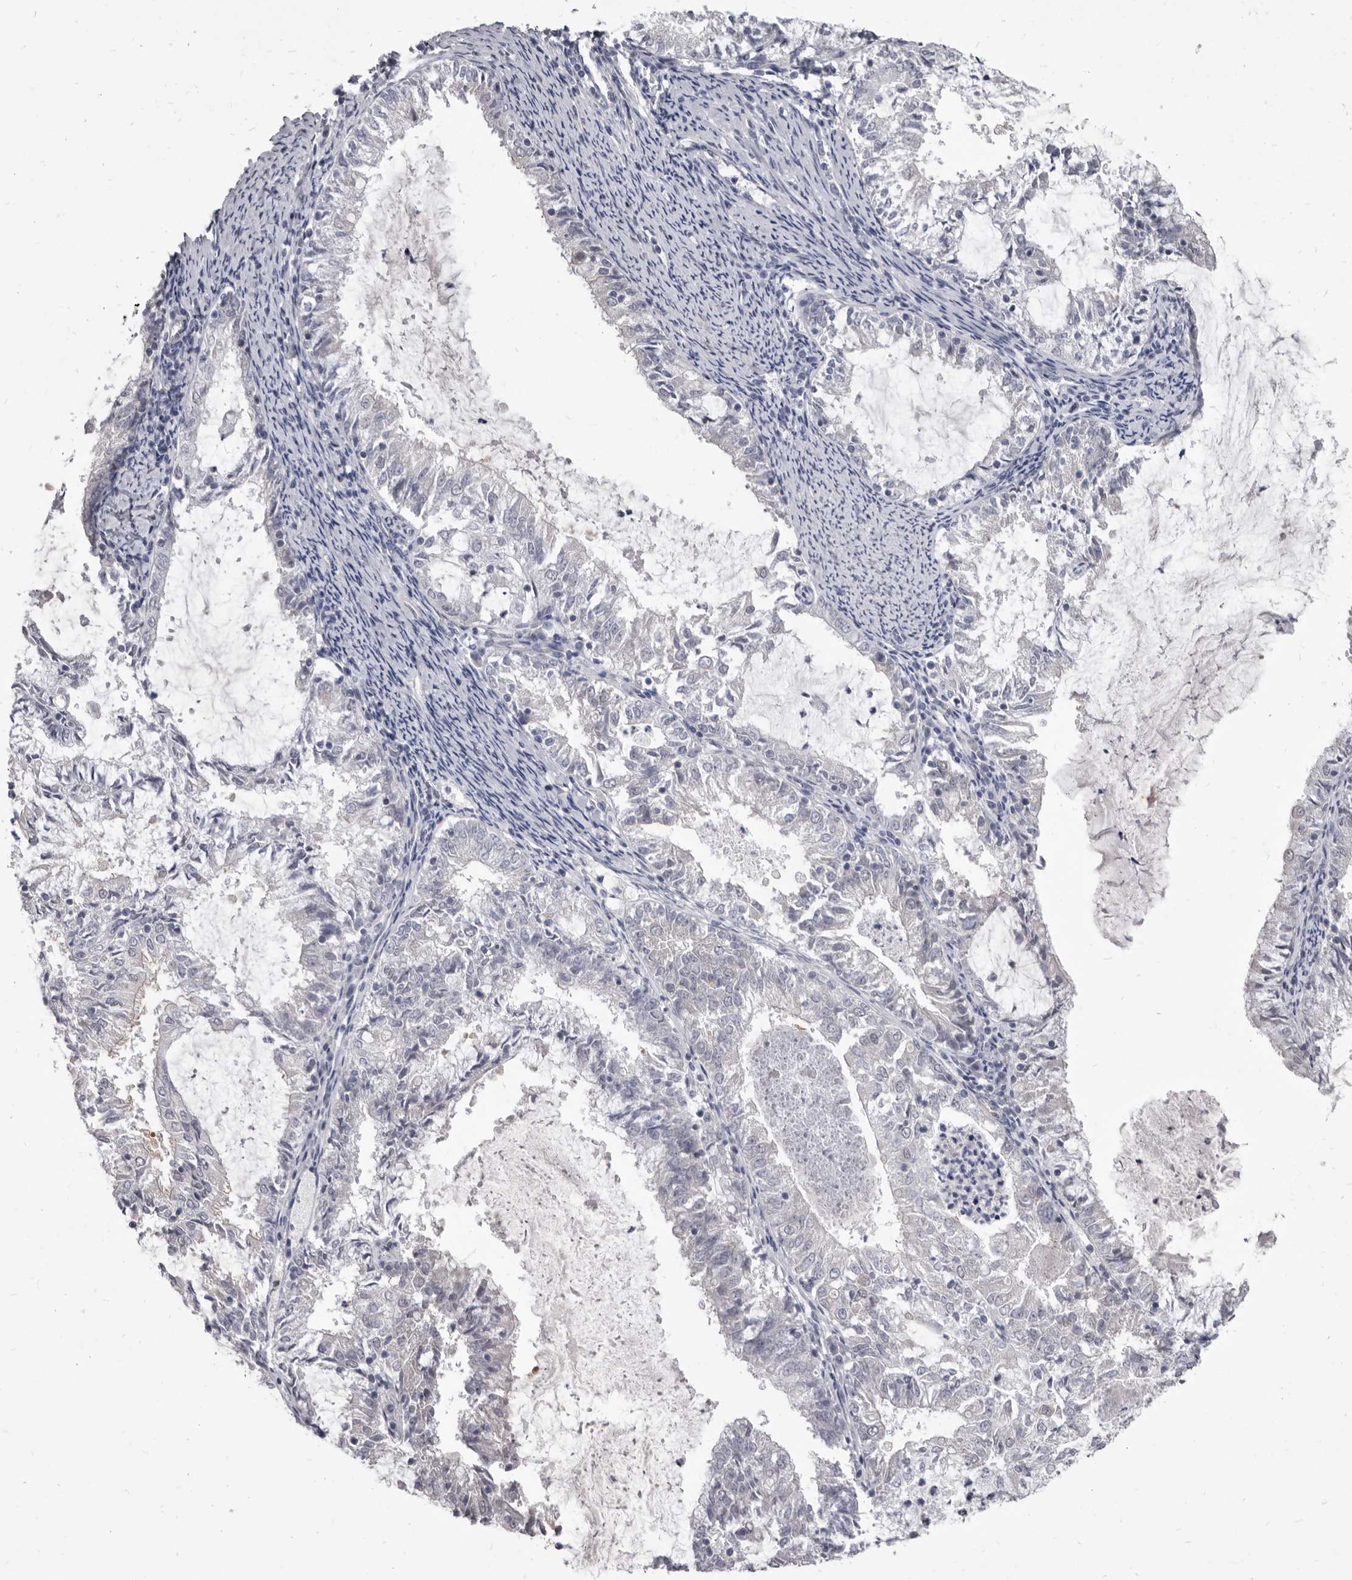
{"staining": {"intensity": "negative", "quantity": "none", "location": "none"}, "tissue": "endometrial cancer", "cell_type": "Tumor cells", "image_type": "cancer", "snomed": [{"axis": "morphology", "description": "Adenocarcinoma, NOS"}, {"axis": "topography", "description": "Endometrium"}], "caption": "Protein analysis of endometrial cancer demonstrates no significant staining in tumor cells. Nuclei are stained in blue.", "gene": "GSK3B", "patient": {"sex": "female", "age": 57}}